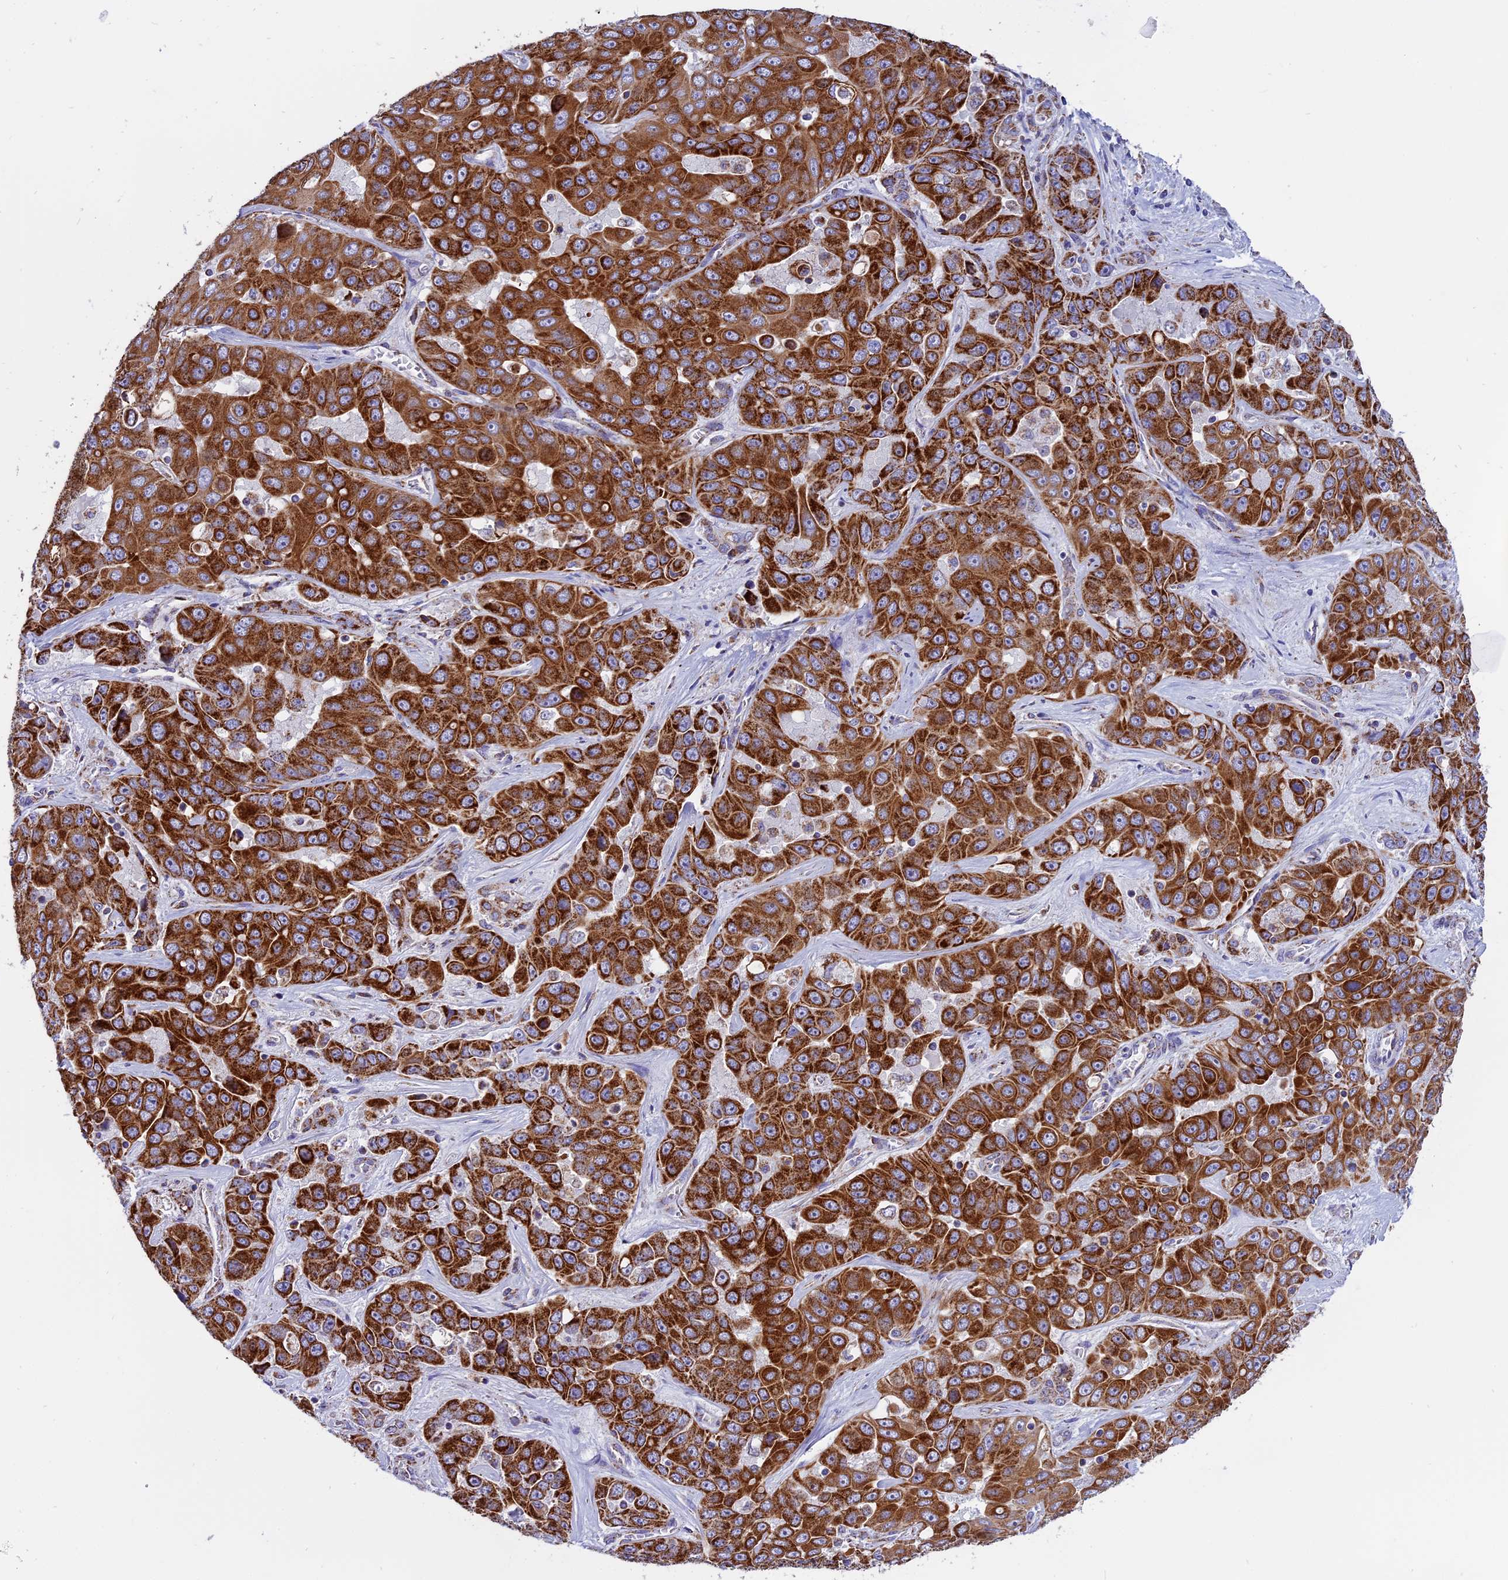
{"staining": {"intensity": "strong", "quantity": ">75%", "location": "cytoplasmic/membranous"}, "tissue": "liver cancer", "cell_type": "Tumor cells", "image_type": "cancer", "snomed": [{"axis": "morphology", "description": "Cholangiocarcinoma"}, {"axis": "topography", "description": "Liver"}], "caption": "The photomicrograph exhibits a brown stain indicating the presence of a protein in the cytoplasmic/membranous of tumor cells in cholangiocarcinoma (liver).", "gene": "MRPS34", "patient": {"sex": "female", "age": 52}}